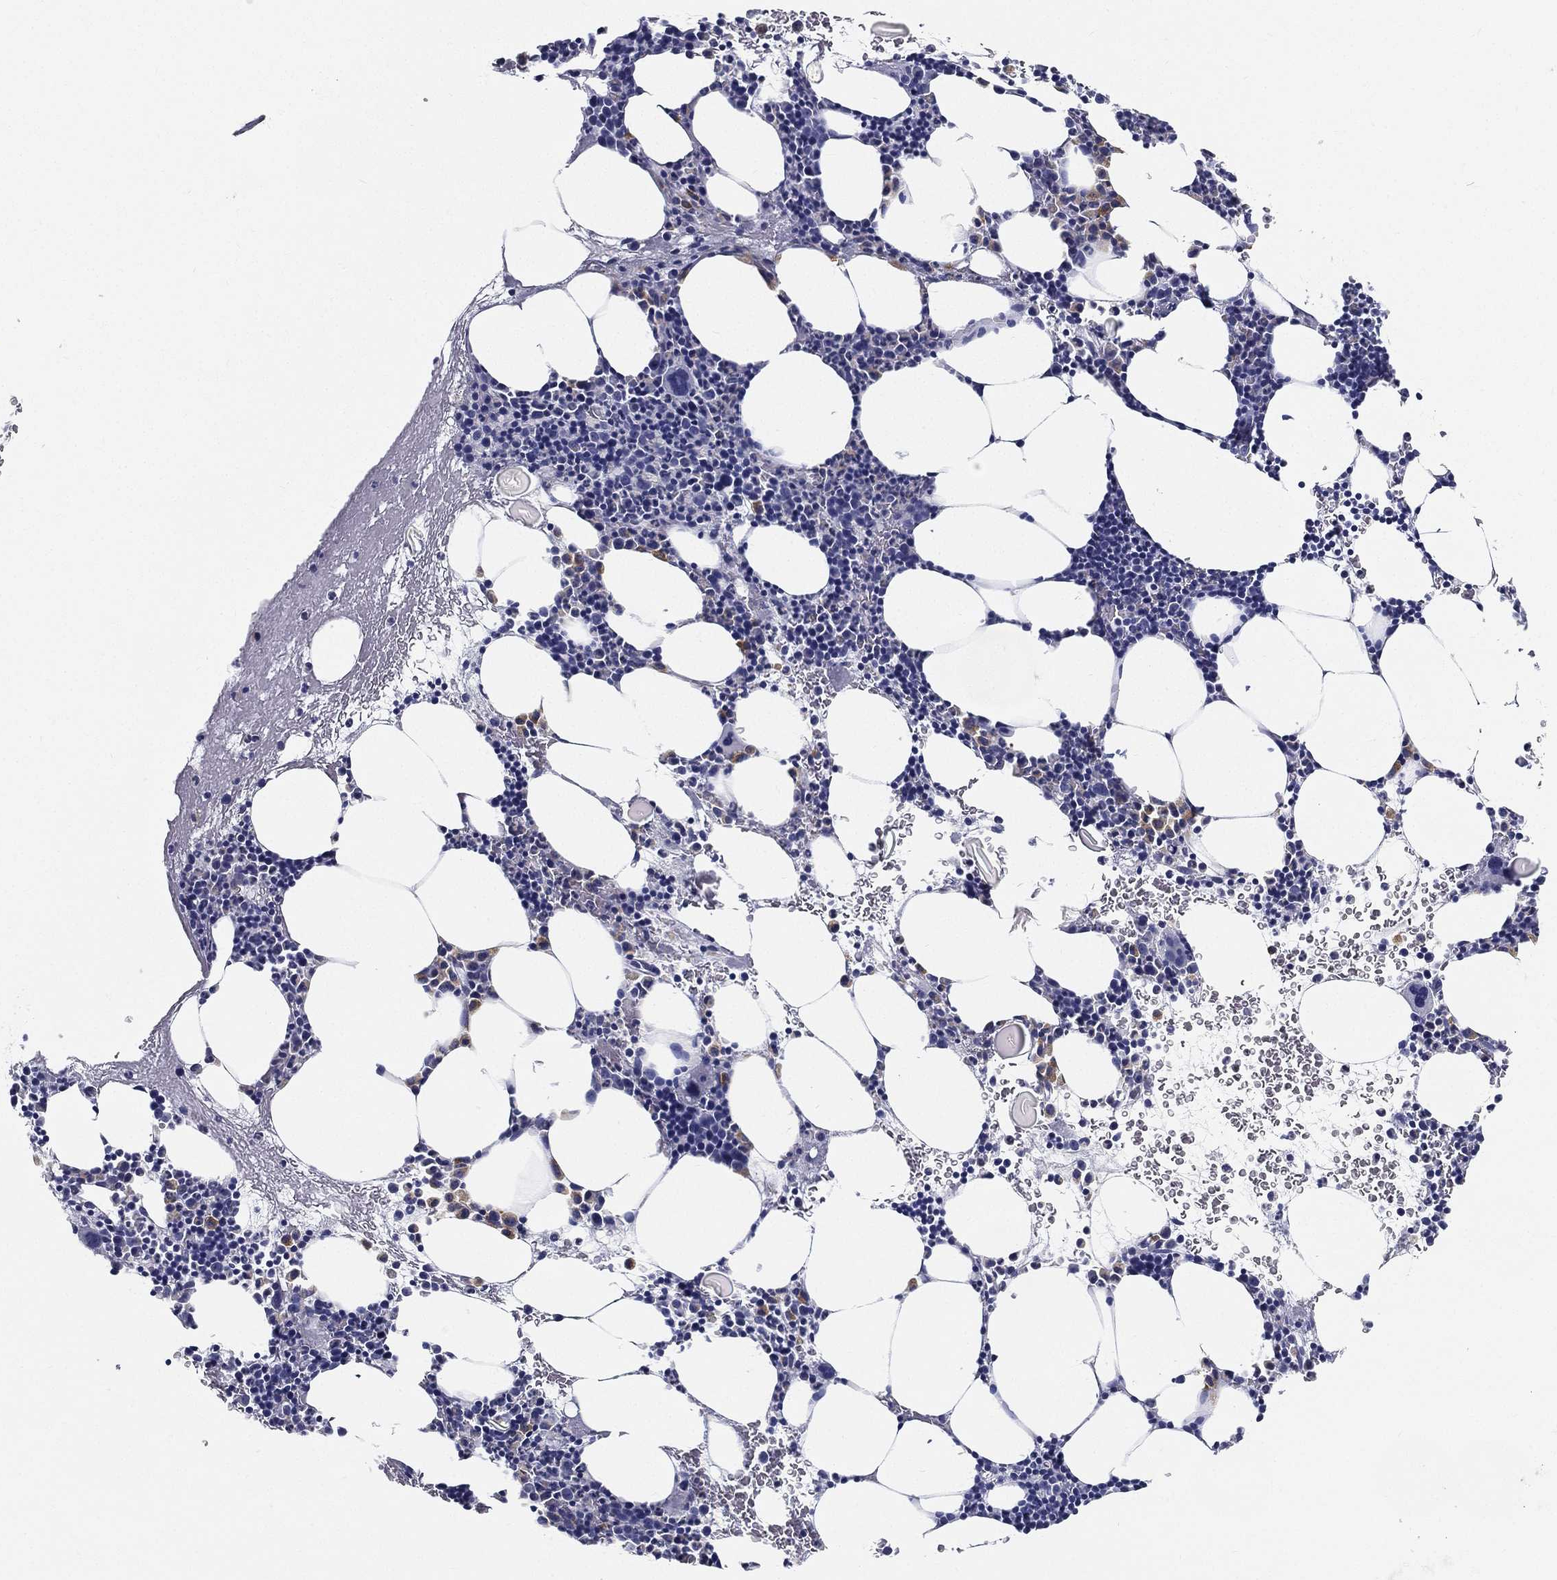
{"staining": {"intensity": "negative", "quantity": "none", "location": "none"}, "tissue": "bone marrow", "cell_type": "Hematopoietic cells", "image_type": "normal", "snomed": [{"axis": "morphology", "description": "Normal tissue, NOS"}, {"axis": "topography", "description": "Bone marrow"}], "caption": "Bone marrow was stained to show a protein in brown. There is no significant positivity in hematopoietic cells. (DAB immunohistochemistry (IHC) visualized using brightfield microscopy, high magnification).", "gene": "STS", "patient": {"sex": "female", "age": 79}}